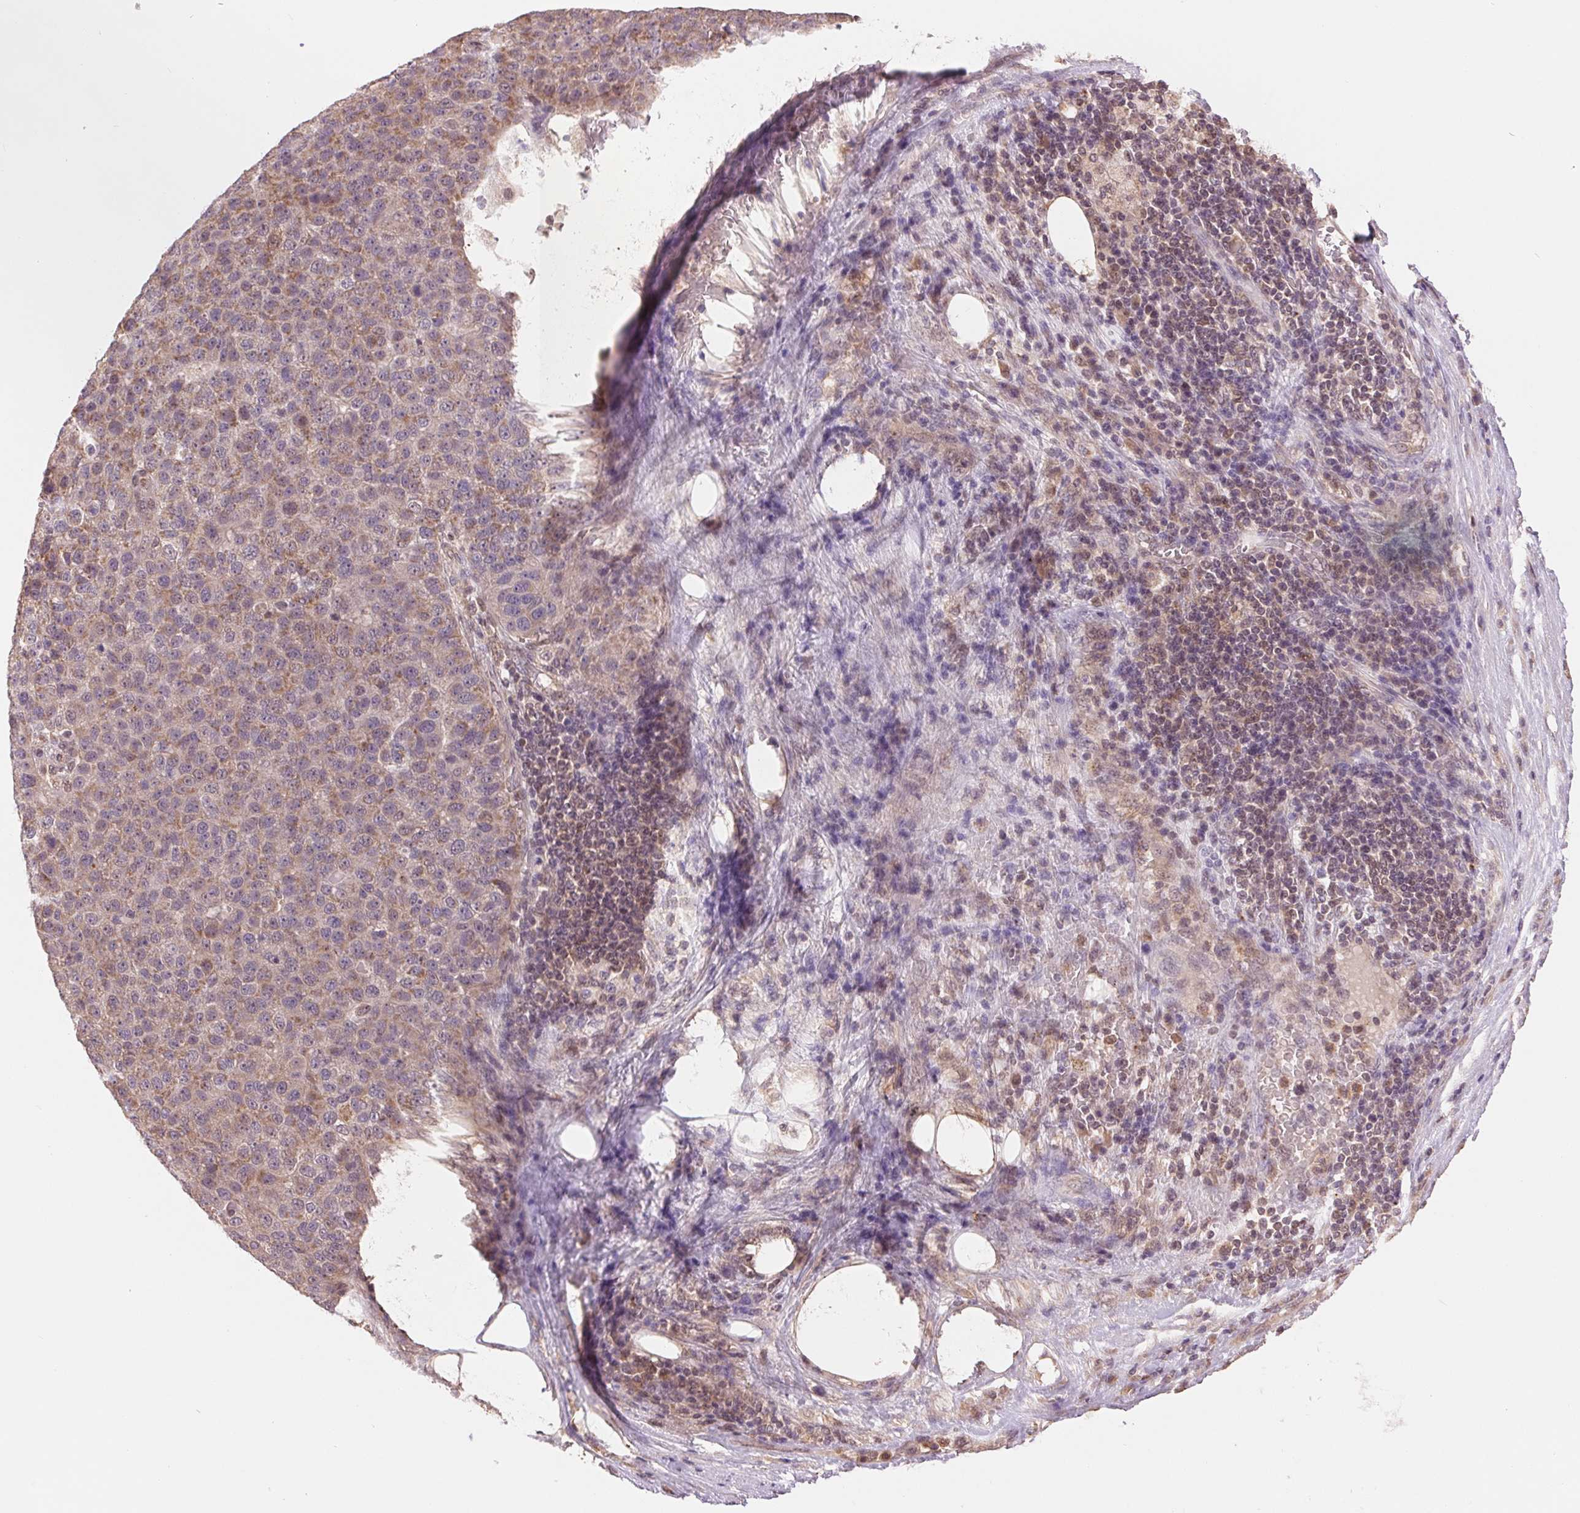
{"staining": {"intensity": "weak", "quantity": "<25%", "location": "cytoplasmic/membranous"}, "tissue": "pancreatic cancer", "cell_type": "Tumor cells", "image_type": "cancer", "snomed": [{"axis": "morphology", "description": "Adenocarcinoma, NOS"}, {"axis": "topography", "description": "Pancreas"}], "caption": "Tumor cells are negative for brown protein staining in pancreatic adenocarcinoma. (DAB immunohistochemistry, high magnification).", "gene": "TMEM273", "patient": {"sex": "female", "age": 61}}